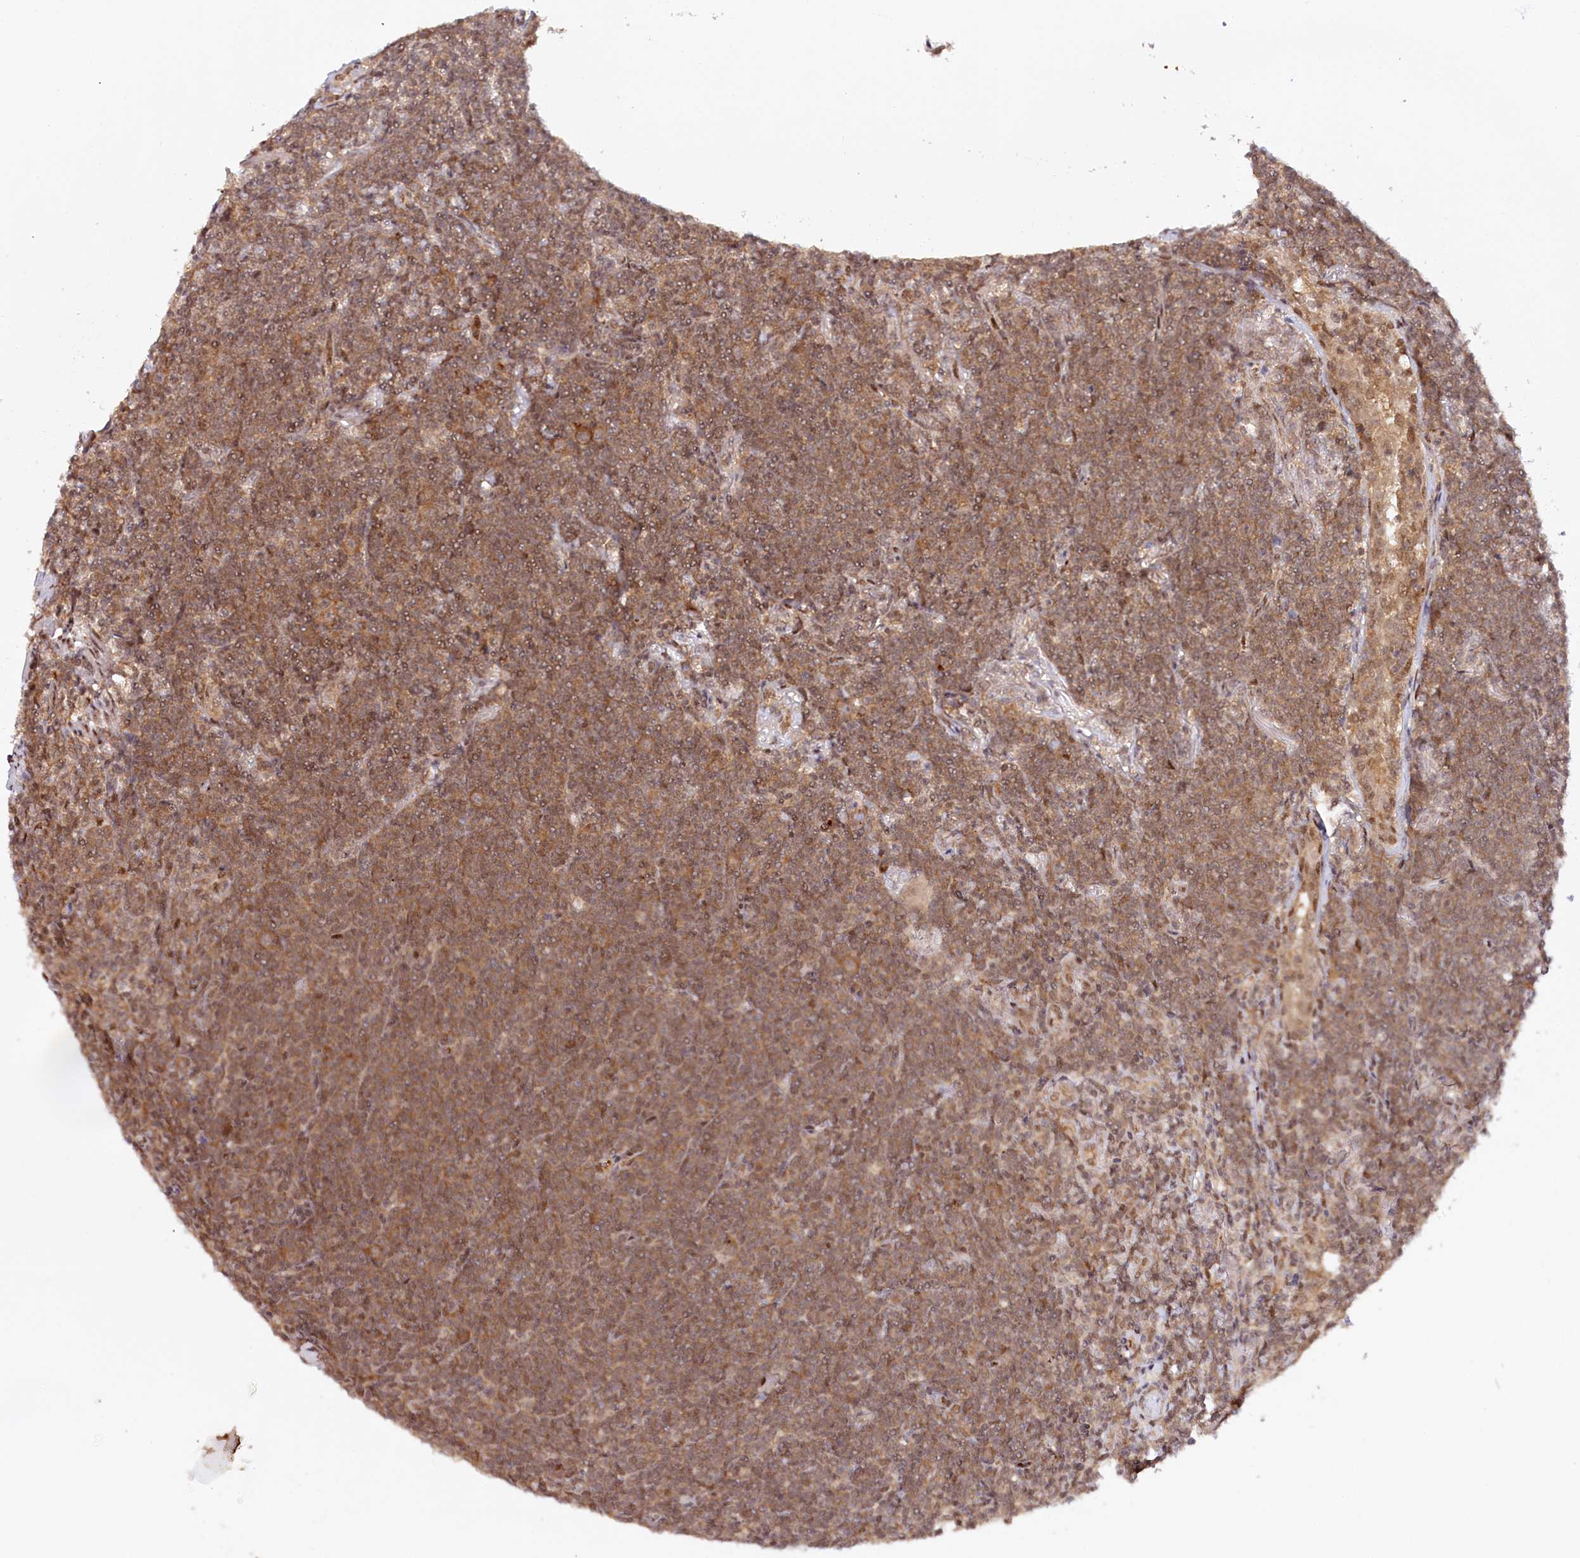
{"staining": {"intensity": "moderate", "quantity": ">75%", "location": "cytoplasmic/membranous"}, "tissue": "lymphoma", "cell_type": "Tumor cells", "image_type": "cancer", "snomed": [{"axis": "morphology", "description": "Malignant lymphoma, non-Hodgkin's type, Low grade"}, {"axis": "topography", "description": "Lung"}], "caption": "Immunohistochemical staining of lymphoma reveals moderate cytoplasmic/membranous protein positivity in approximately >75% of tumor cells. Using DAB (brown) and hematoxylin (blue) stains, captured at high magnification using brightfield microscopy.", "gene": "CCDC65", "patient": {"sex": "female", "age": 71}}